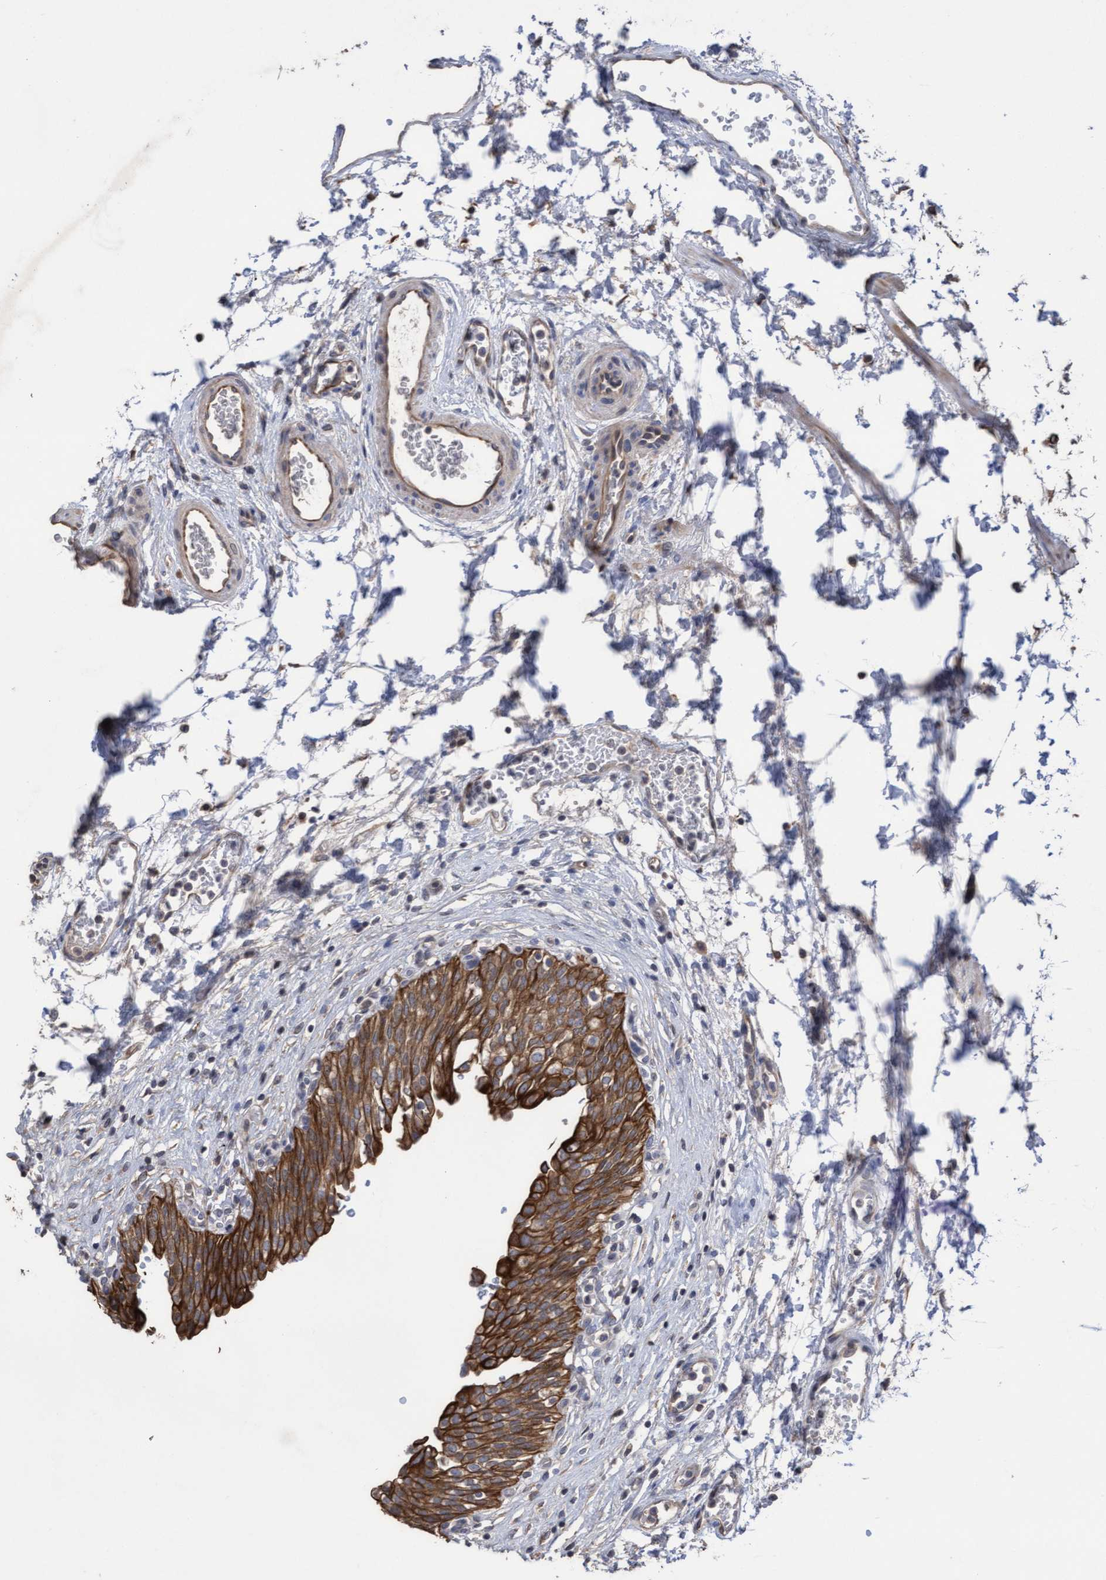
{"staining": {"intensity": "strong", "quantity": ">75%", "location": "cytoplasmic/membranous"}, "tissue": "urinary bladder", "cell_type": "Urothelial cells", "image_type": "normal", "snomed": [{"axis": "morphology", "description": "Urothelial carcinoma, High grade"}, {"axis": "topography", "description": "Urinary bladder"}], "caption": "The micrograph demonstrates staining of benign urinary bladder, revealing strong cytoplasmic/membranous protein expression (brown color) within urothelial cells.", "gene": "KRT24", "patient": {"sex": "male", "age": 46}}